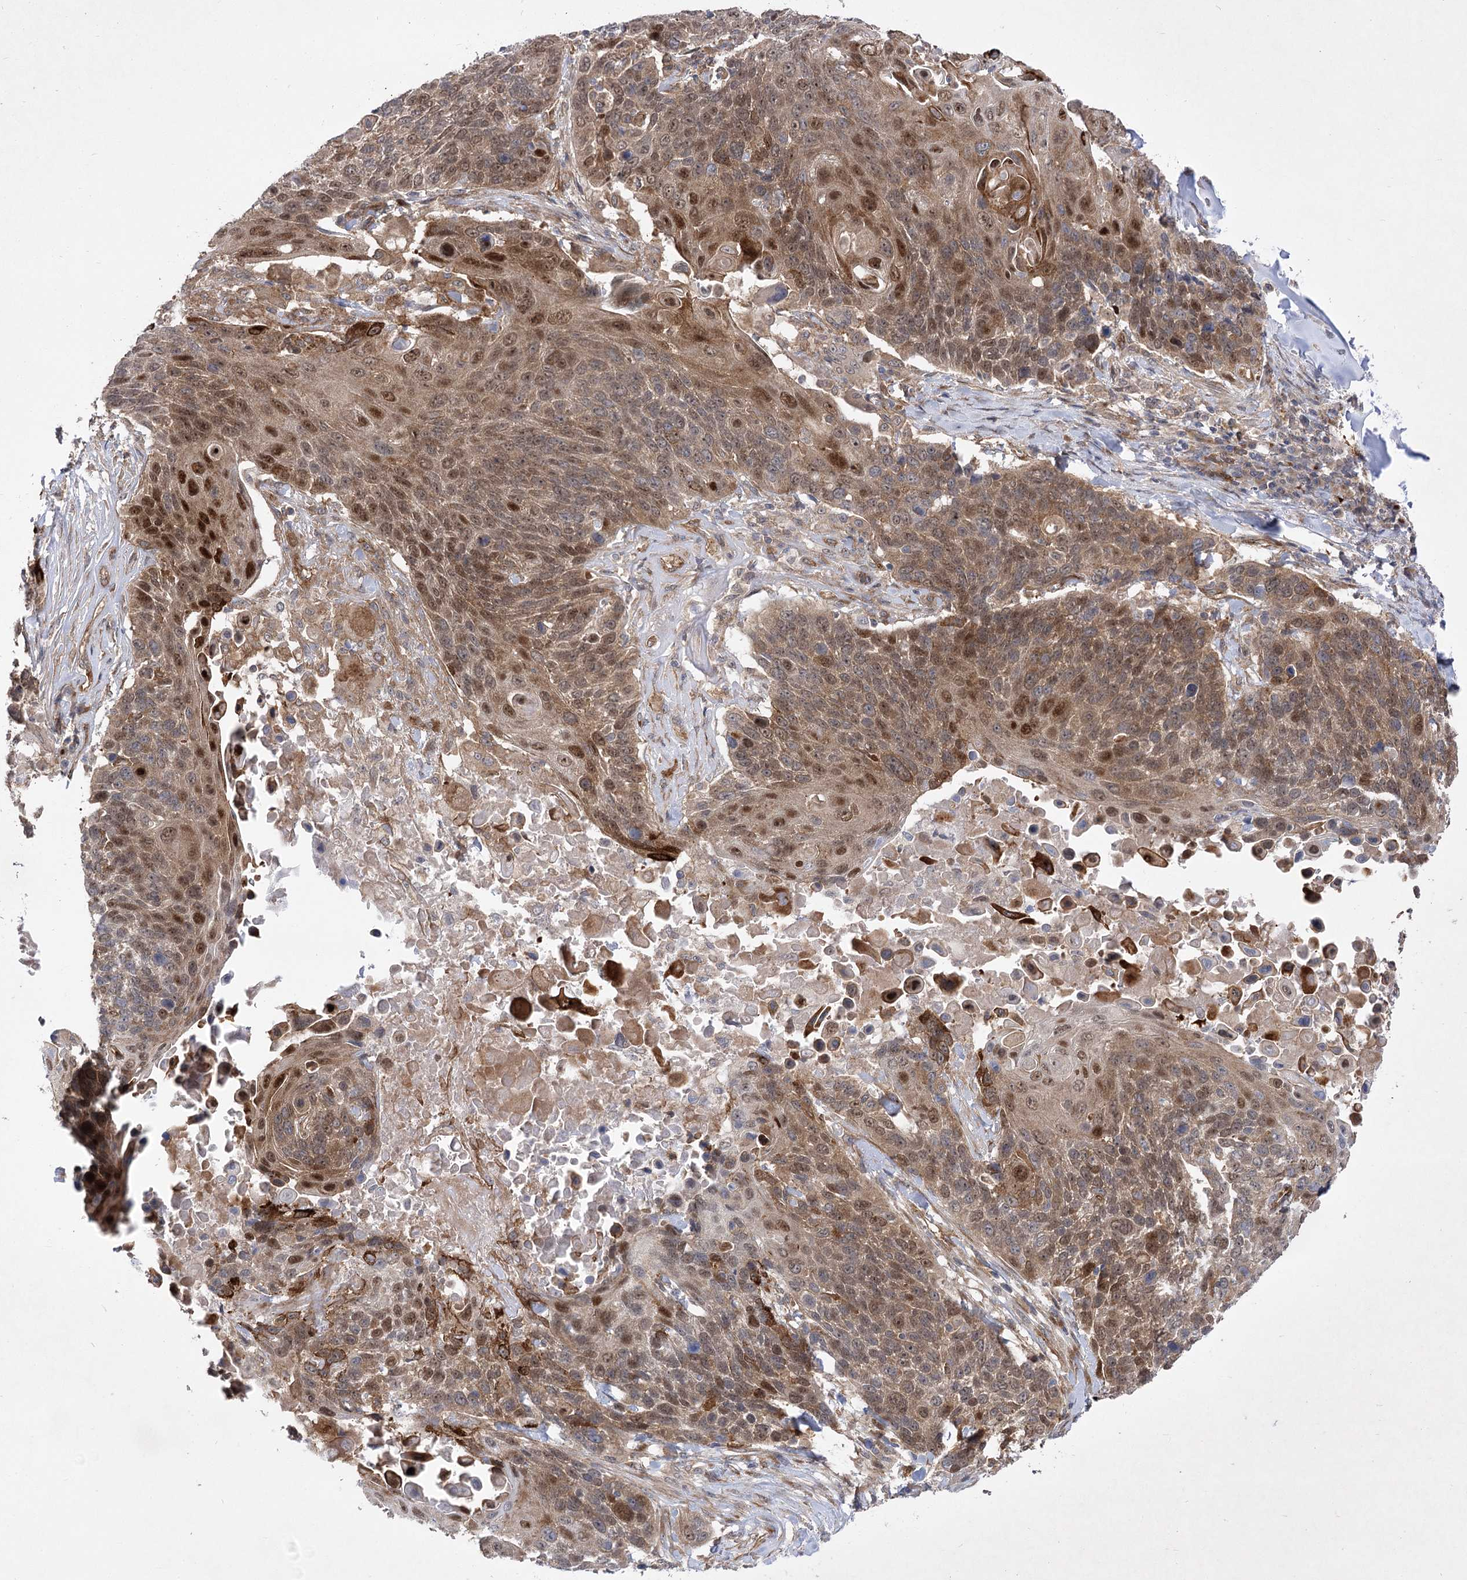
{"staining": {"intensity": "strong", "quantity": "25%-75%", "location": "cytoplasmic/membranous,nuclear"}, "tissue": "lung cancer", "cell_type": "Tumor cells", "image_type": "cancer", "snomed": [{"axis": "morphology", "description": "Squamous cell carcinoma, NOS"}, {"axis": "topography", "description": "Lung"}], "caption": "Immunohistochemistry image of neoplastic tissue: lung cancer (squamous cell carcinoma) stained using IHC displays high levels of strong protein expression localized specifically in the cytoplasmic/membranous and nuclear of tumor cells, appearing as a cytoplasmic/membranous and nuclear brown color.", "gene": "ARHGAP31", "patient": {"sex": "male", "age": 66}}